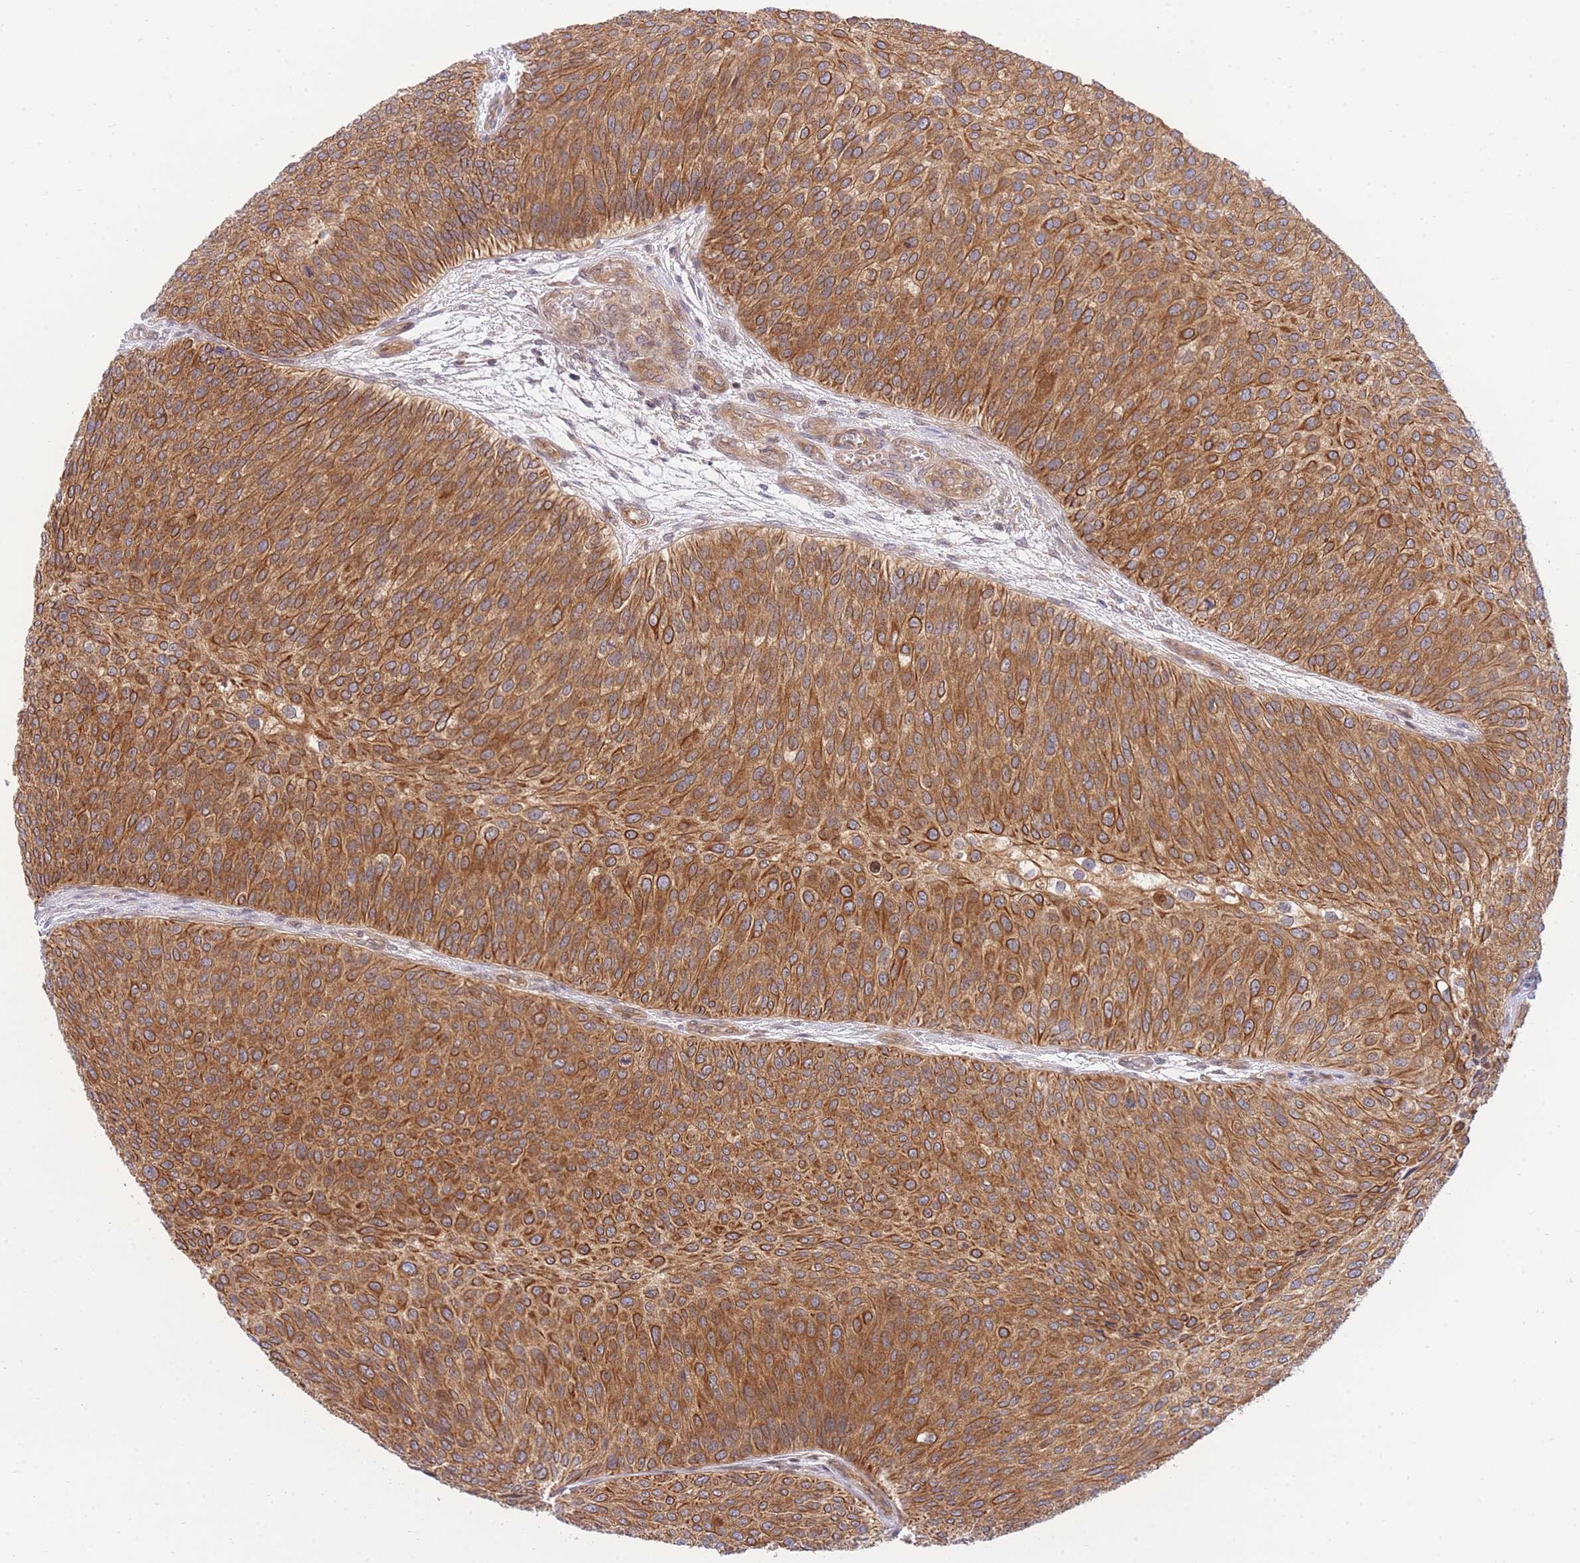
{"staining": {"intensity": "strong", "quantity": ">75%", "location": "cytoplasmic/membranous"}, "tissue": "urothelial cancer", "cell_type": "Tumor cells", "image_type": "cancer", "snomed": [{"axis": "morphology", "description": "Urothelial carcinoma, Low grade"}, {"axis": "topography", "description": "Urinary bladder"}], "caption": "Immunohistochemical staining of urothelial cancer shows high levels of strong cytoplasmic/membranous protein staining in about >75% of tumor cells. Nuclei are stained in blue.", "gene": "EIF2B2", "patient": {"sex": "male", "age": 84}}